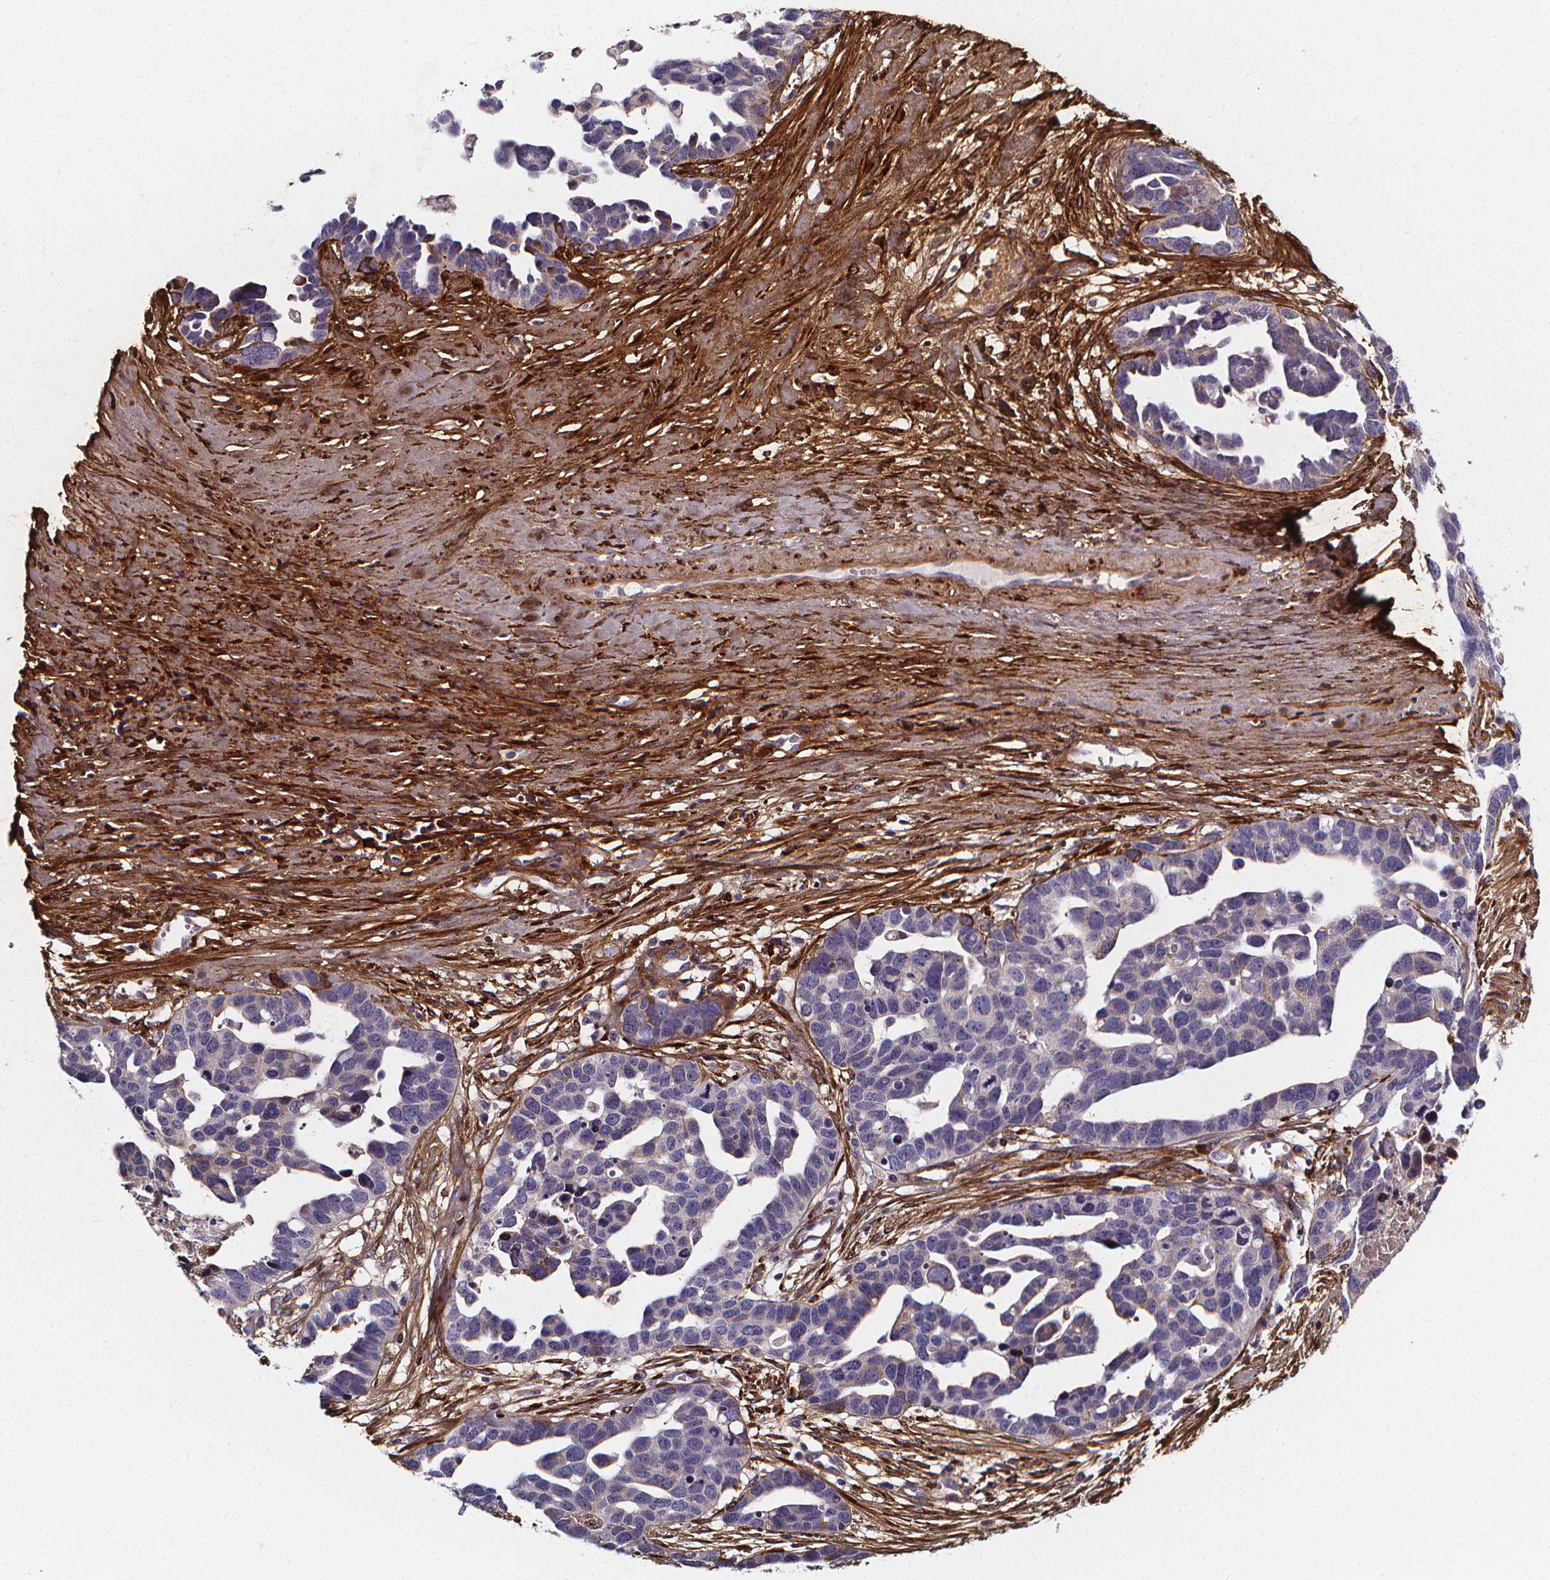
{"staining": {"intensity": "negative", "quantity": "none", "location": "none"}, "tissue": "ovarian cancer", "cell_type": "Tumor cells", "image_type": "cancer", "snomed": [{"axis": "morphology", "description": "Cystadenocarcinoma, serous, NOS"}, {"axis": "topography", "description": "Ovary"}], "caption": "Tumor cells are negative for protein expression in human ovarian cancer.", "gene": "AEBP1", "patient": {"sex": "female", "age": 54}}